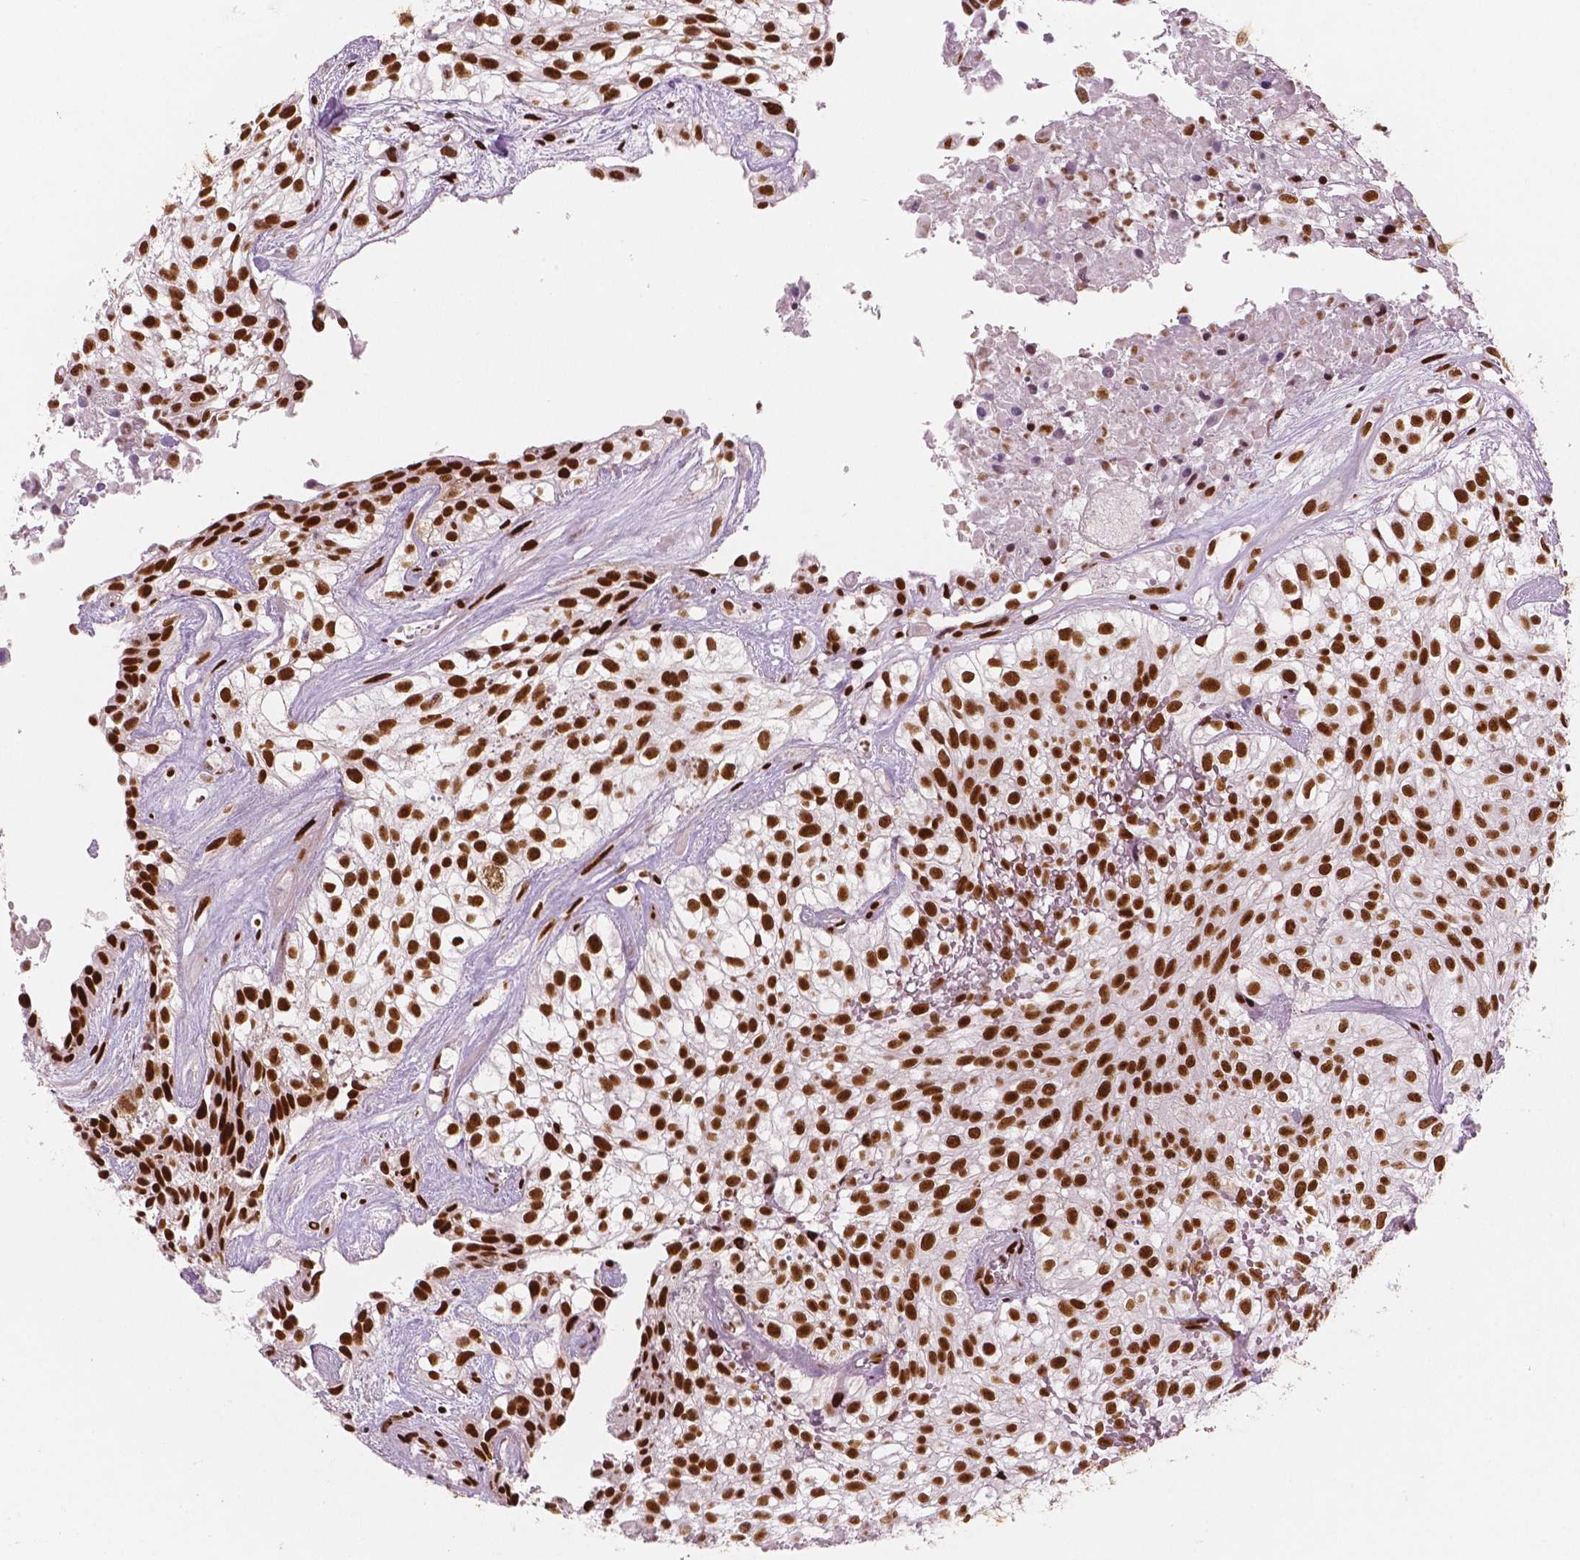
{"staining": {"intensity": "strong", "quantity": ">75%", "location": "nuclear"}, "tissue": "urothelial cancer", "cell_type": "Tumor cells", "image_type": "cancer", "snomed": [{"axis": "morphology", "description": "Urothelial carcinoma, High grade"}, {"axis": "topography", "description": "Urinary bladder"}], "caption": "Immunohistochemical staining of human urothelial cancer reveals high levels of strong nuclear protein expression in about >75% of tumor cells. (brown staining indicates protein expression, while blue staining denotes nuclei).", "gene": "BRD4", "patient": {"sex": "male", "age": 56}}